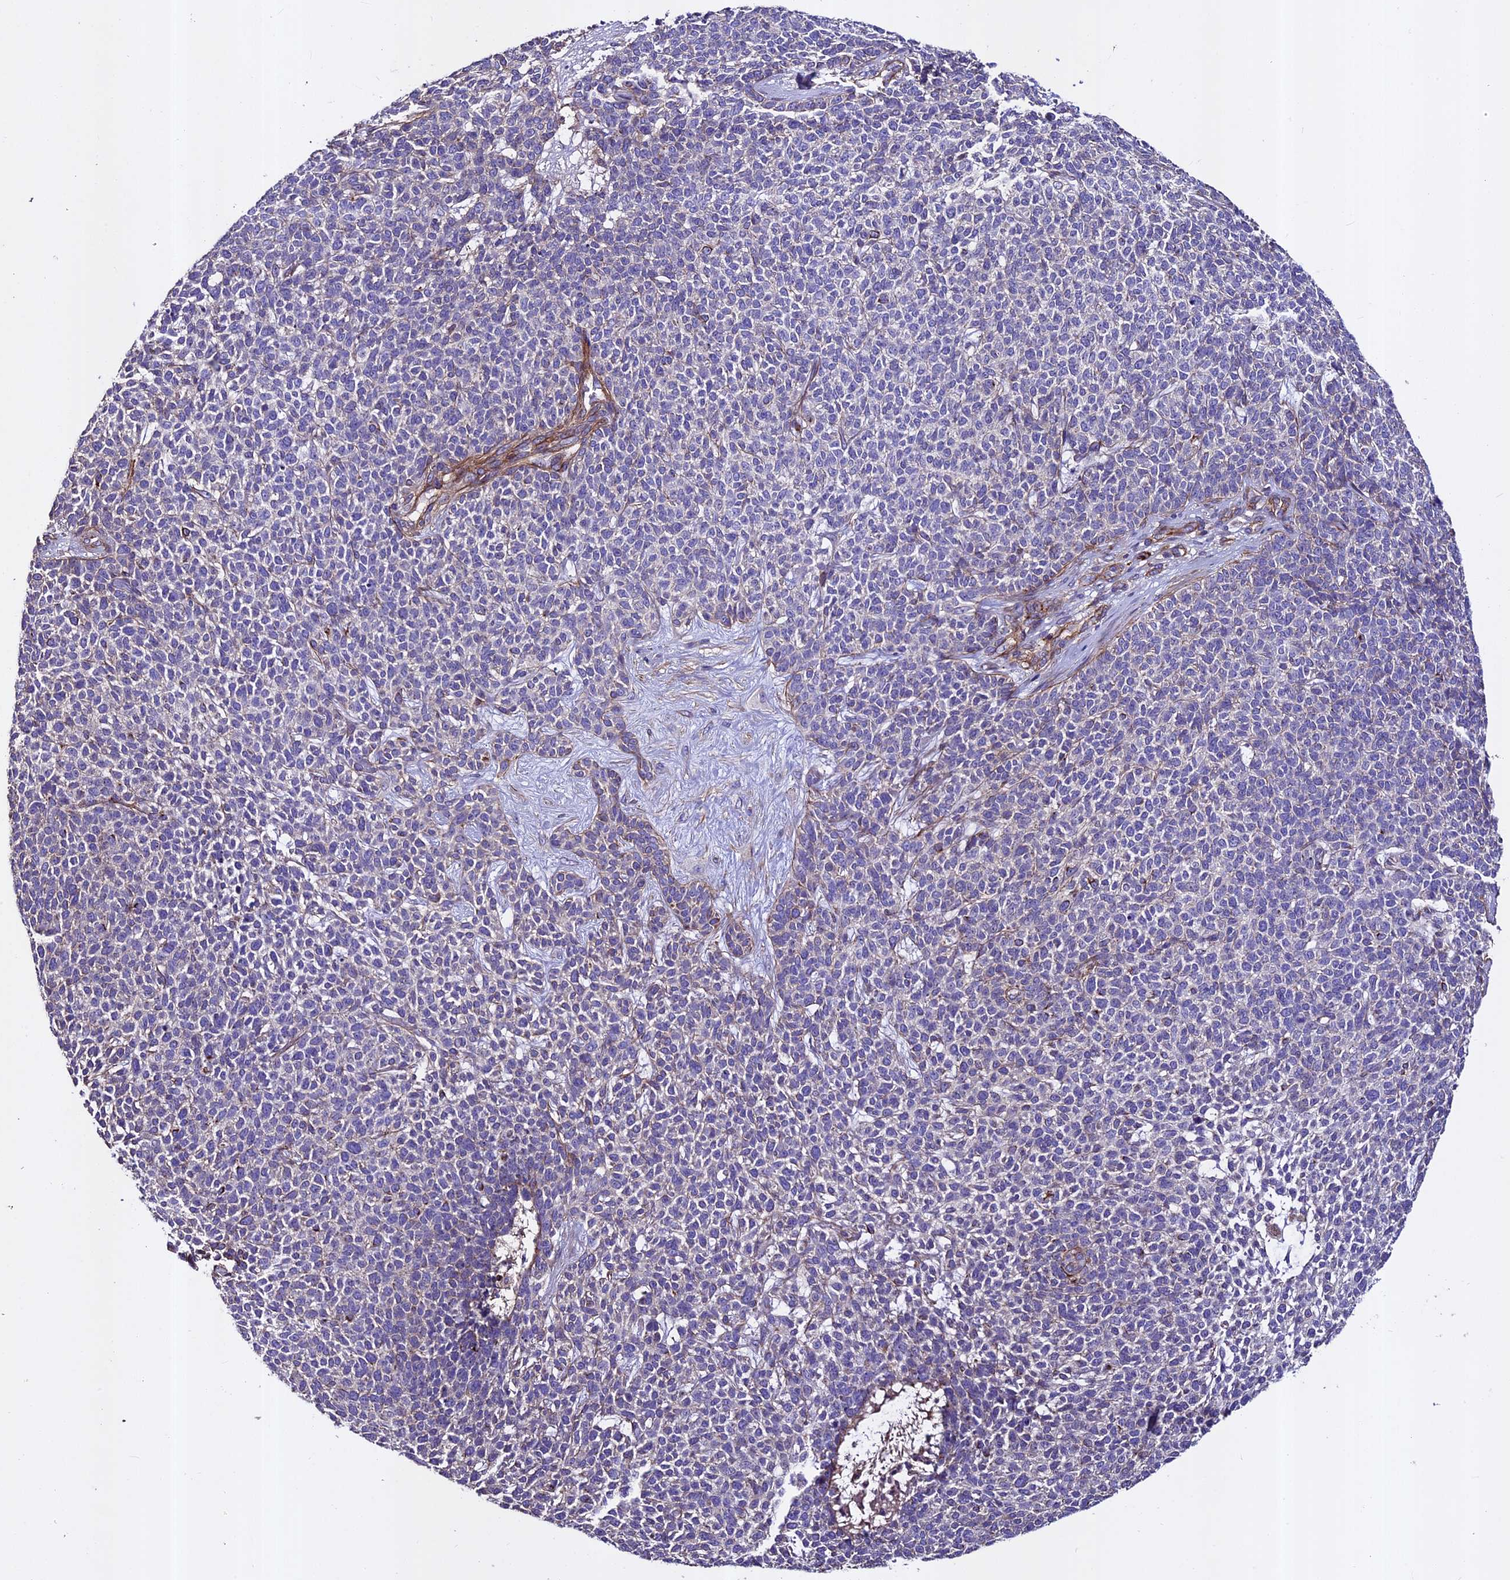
{"staining": {"intensity": "negative", "quantity": "none", "location": "none"}, "tissue": "skin cancer", "cell_type": "Tumor cells", "image_type": "cancer", "snomed": [{"axis": "morphology", "description": "Basal cell carcinoma"}, {"axis": "topography", "description": "Skin"}], "caption": "Skin cancer was stained to show a protein in brown. There is no significant expression in tumor cells. Brightfield microscopy of IHC stained with DAB (3,3'-diaminobenzidine) (brown) and hematoxylin (blue), captured at high magnification.", "gene": "EVA1B", "patient": {"sex": "female", "age": 84}}